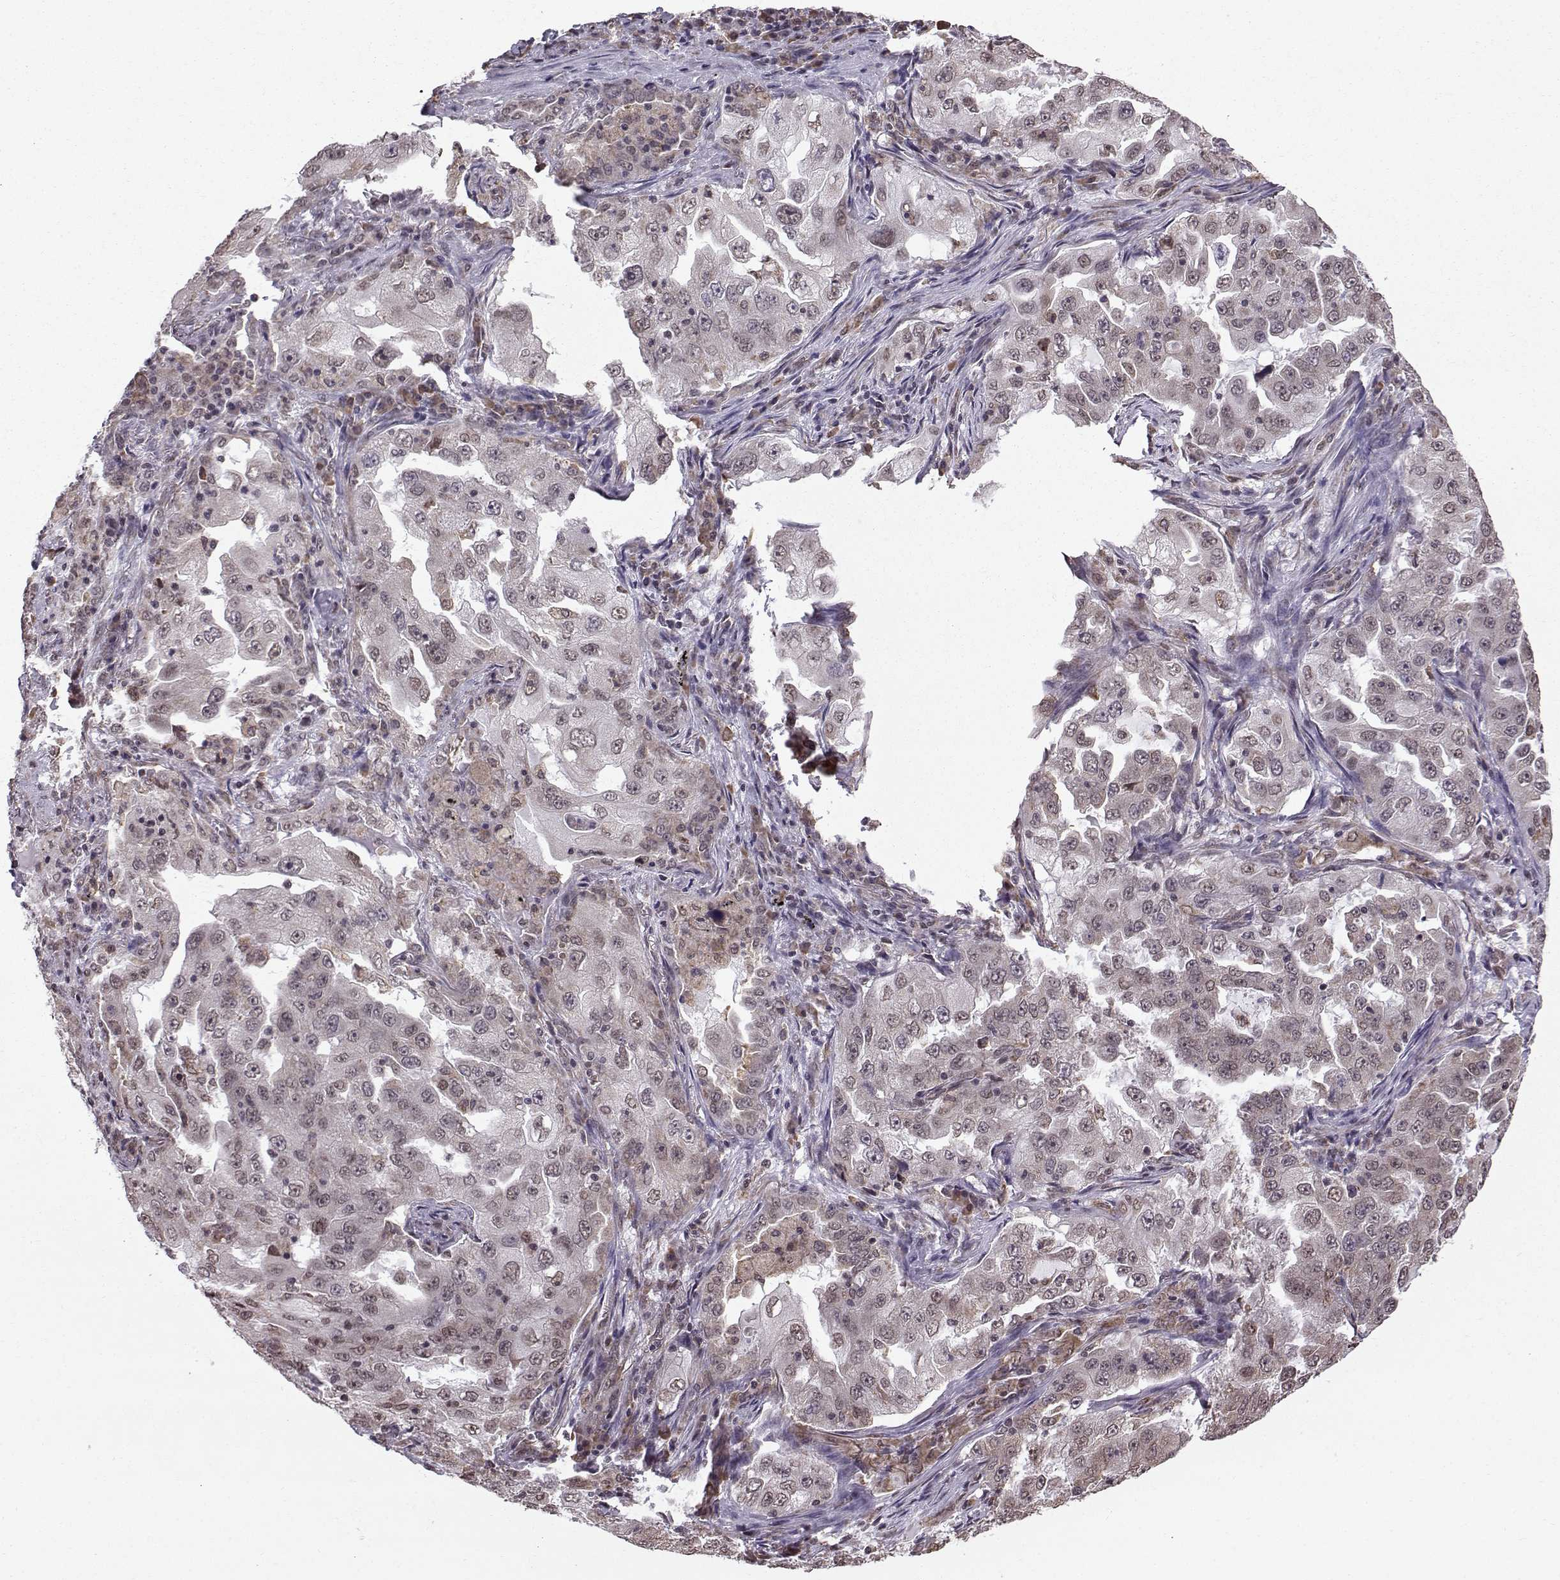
{"staining": {"intensity": "negative", "quantity": "none", "location": "none"}, "tissue": "lung cancer", "cell_type": "Tumor cells", "image_type": "cancer", "snomed": [{"axis": "morphology", "description": "Adenocarcinoma, NOS"}, {"axis": "topography", "description": "Lung"}], "caption": "The histopathology image exhibits no significant staining in tumor cells of lung cancer (adenocarcinoma).", "gene": "EZH1", "patient": {"sex": "female", "age": 61}}